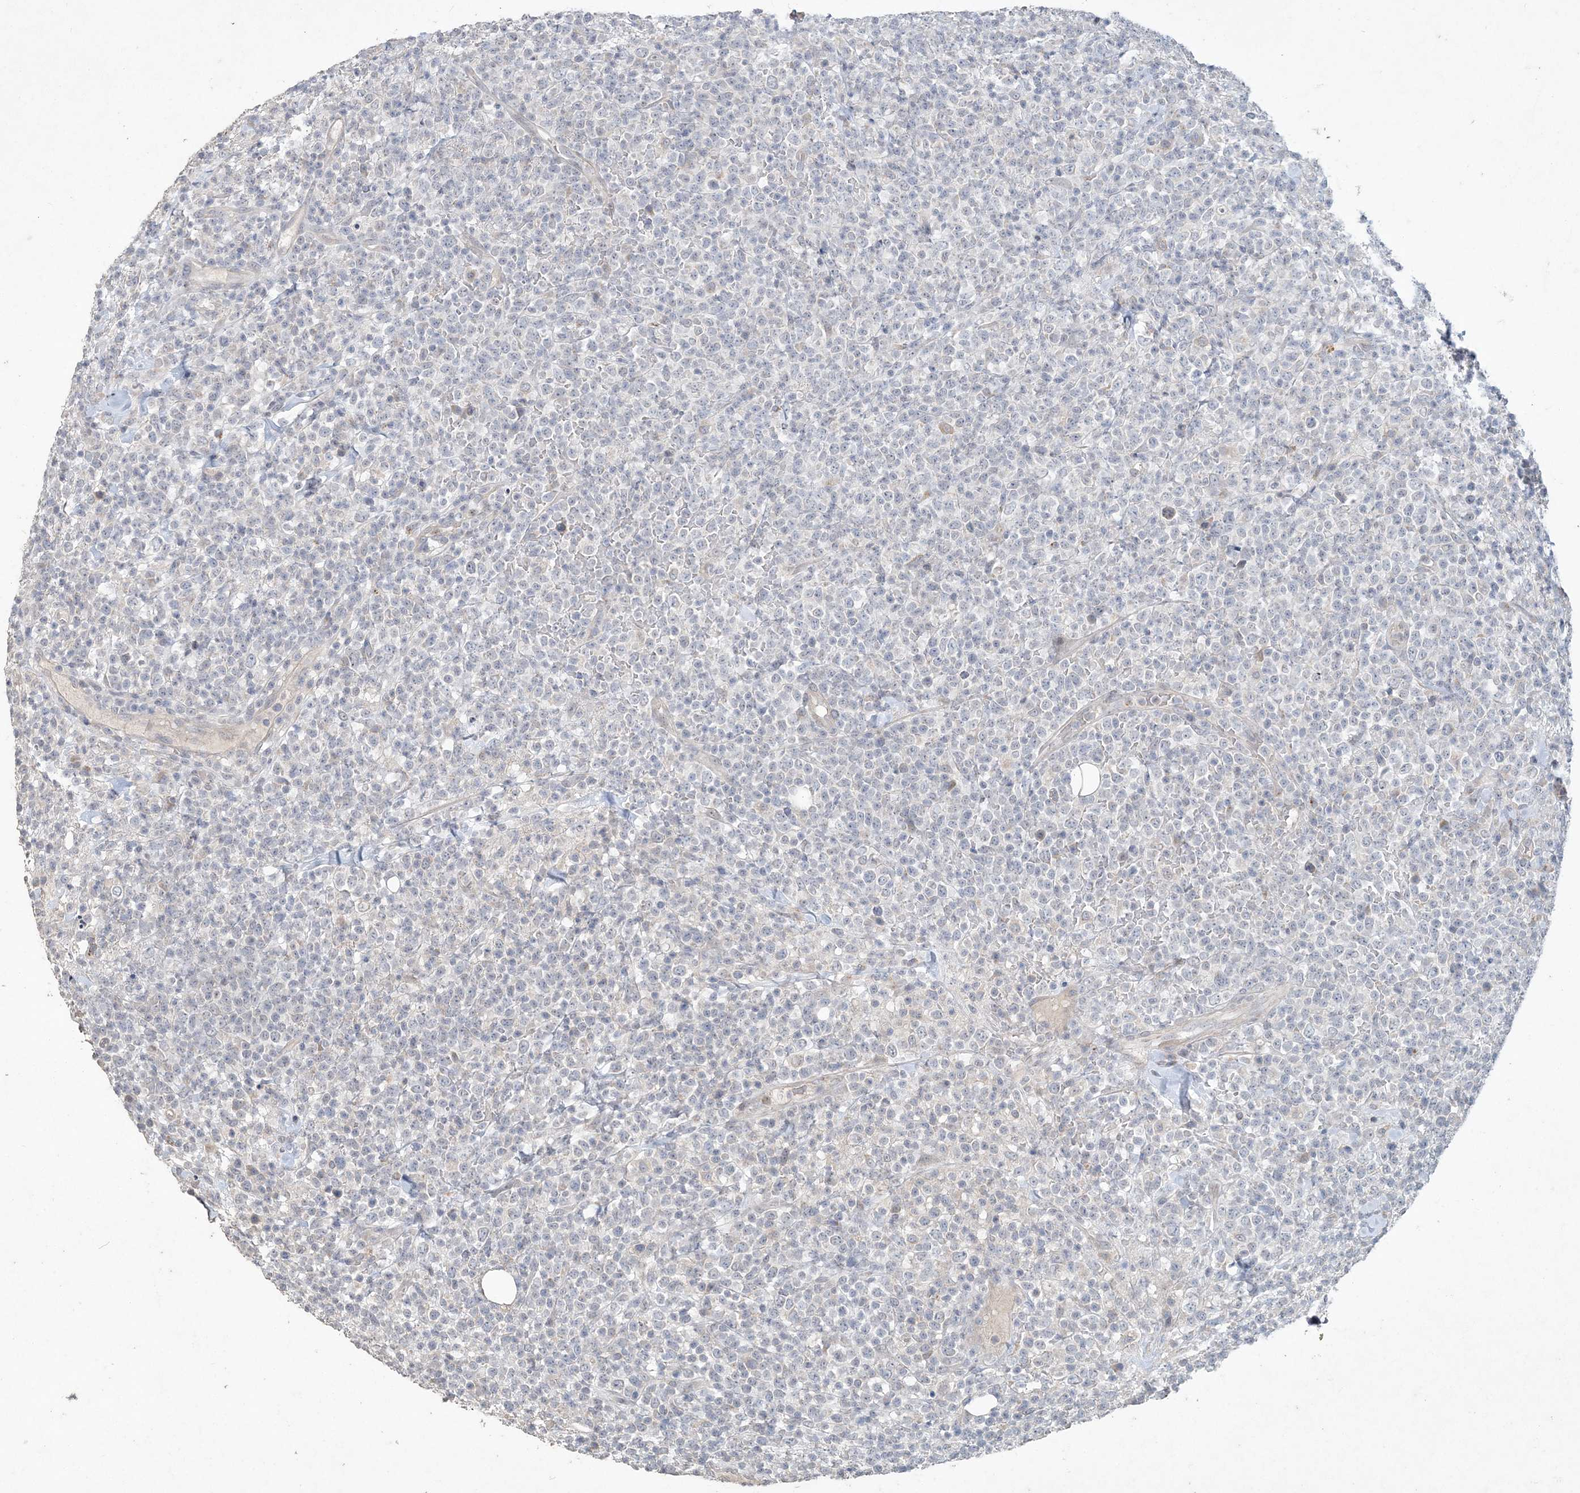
{"staining": {"intensity": "negative", "quantity": "none", "location": "none"}, "tissue": "lymphoma", "cell_type": "Tumor cells", "image_type": "cancer", "snomed": [{"axis": "morphology", "description": "Malignant lymphoma, non-Hodgkin's type, High grade"}, {"axis": "topography", "description": "Colon"}], "caption": "Tumor cells show no significant positivity in lymphoma. (Brightfield microscopy of DAB IHC at high magnification).", "gene": "DNAH5", "patient": {"sex": "female", "age": 53}}